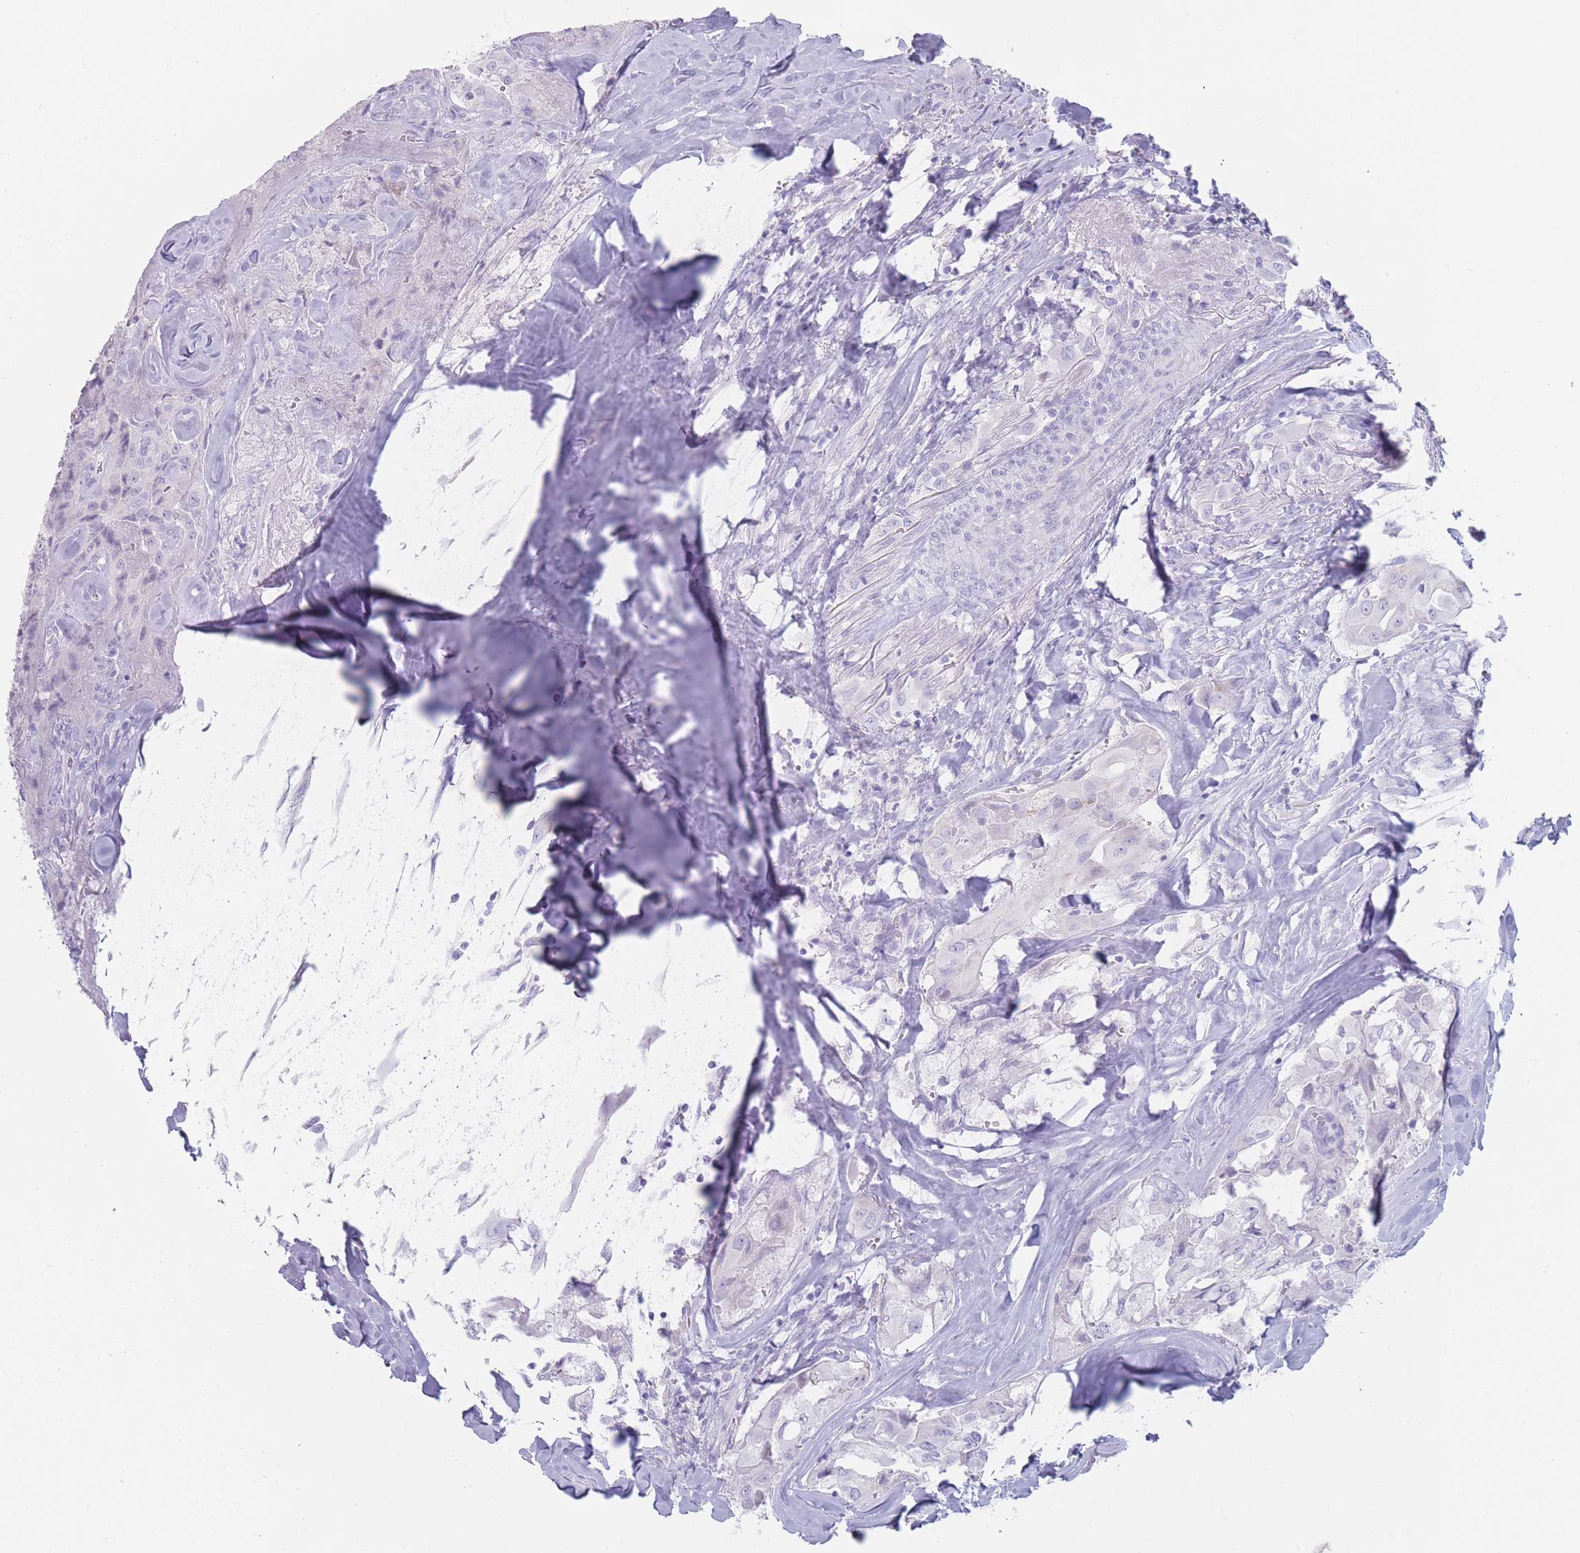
{"staining": {"intensity": "negative", "quantity": "none", "location": "none"}, "tissue": "thyroid cancer", "cell_type": "Tumor cells", "image_type": "cancer", "snomed": [{"axis": "morphology", "description": "Normal tissue, NOS"}, {"axis": "morphology", "description": "Papillary adenocarcinoma, NOS"}, {"axis": "topography", "description": "Thyroid gland"}], "caption": "The histopathology image reveals no staining of tumor cells in thyroid cancer.", "gene": "GPR12", "patient": {"sex": "female", "age": 59}}